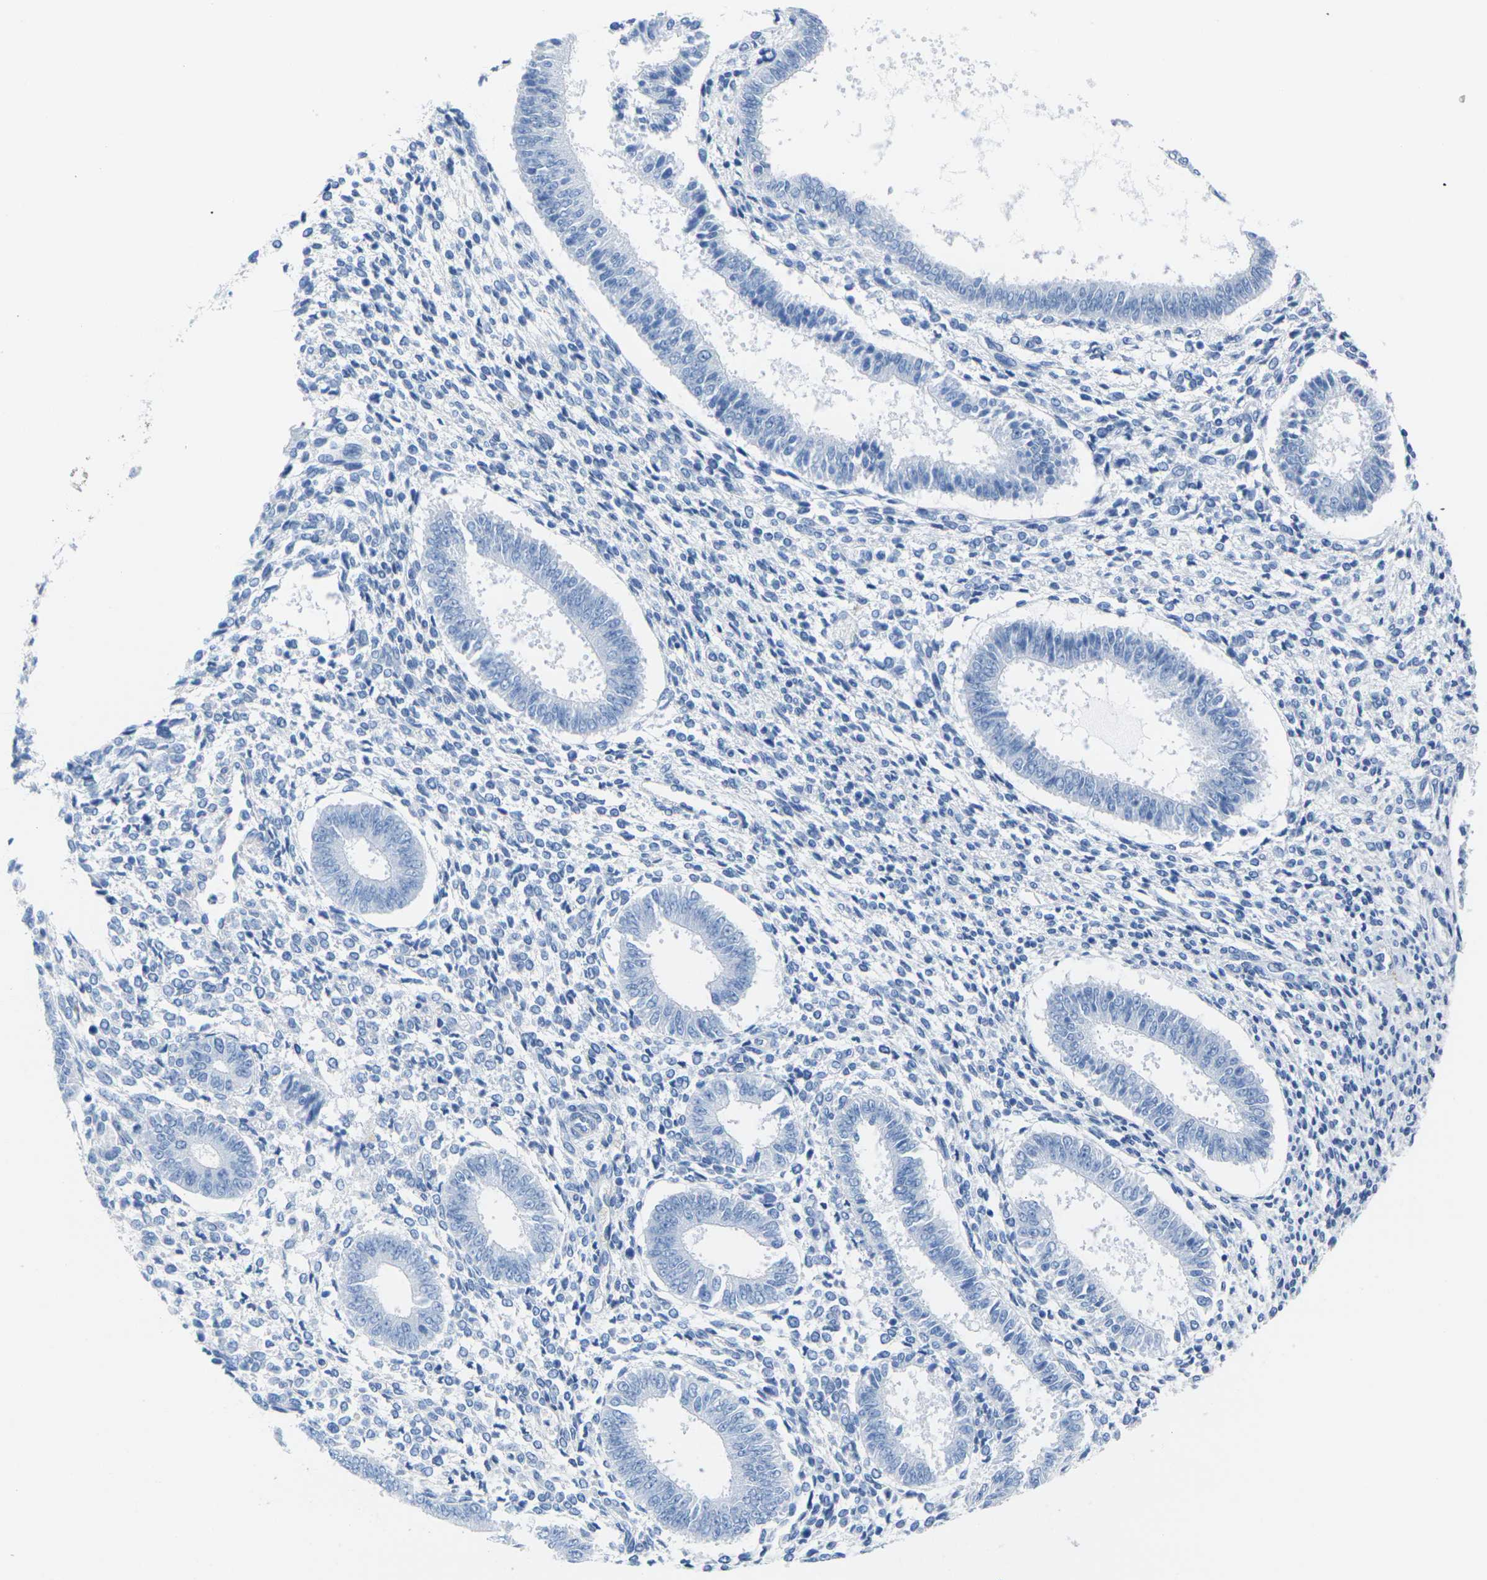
{"staining": {"intensity": "negative", "quantity": "none", "location": "none"}, "tissue": "endometrium", "cell_type": "Cells in endometrial stroma", "image_type": "normal", "snomed": [{"axis": "morphology", "description": "Normal tissue, NOS"}, {"axis": "topography", "description": "Endometrium"}], "caption": "Image shows no protein positivity in cells in endometrial stroma of unremarkable endometrium. (Immunohistochemistry, brightfield microscopy, high magnification).", "gene": "CNN1", "patient": {"sex": "female", "age": 35}}